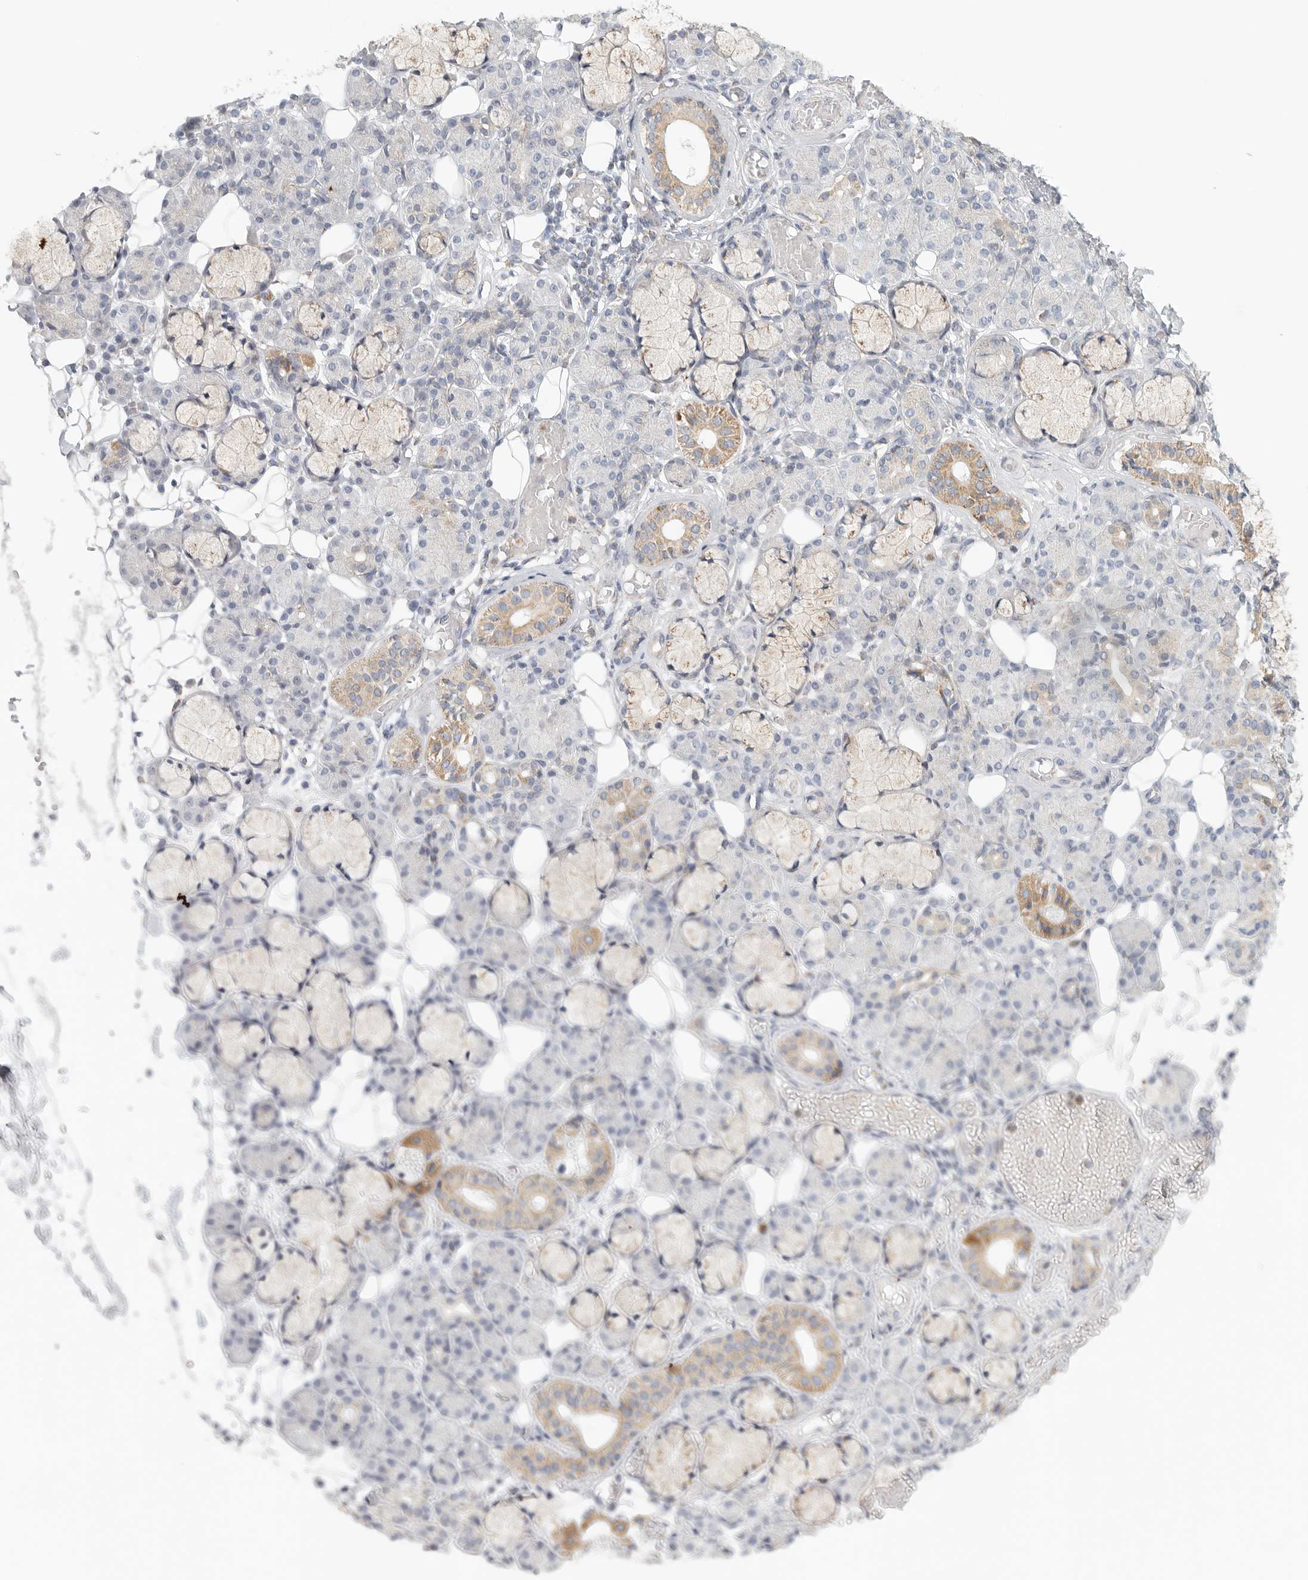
{"staining": {"intensity": "moderate", "quantity": "<25%", "location": "cytoplasmic/membranous"}, "tissue": "salivary gland", "cell_type": "Glandular cells", "image_type": "normal", "snomed": [{"axis": "morphology", "description": "Normal tissue, NOS"}, {"axis": "topography", "description": "Salivary gland"}], "caption": "Immunohistochemical staining of benign salivary gland reveals low levels of moderate cytoplasmic/membranous expression in approximately <25% of glandular cells. Nuclei are stained in blue.", "gene": "SLC25A26", "patient": {"sex": "male", "age": 63}}